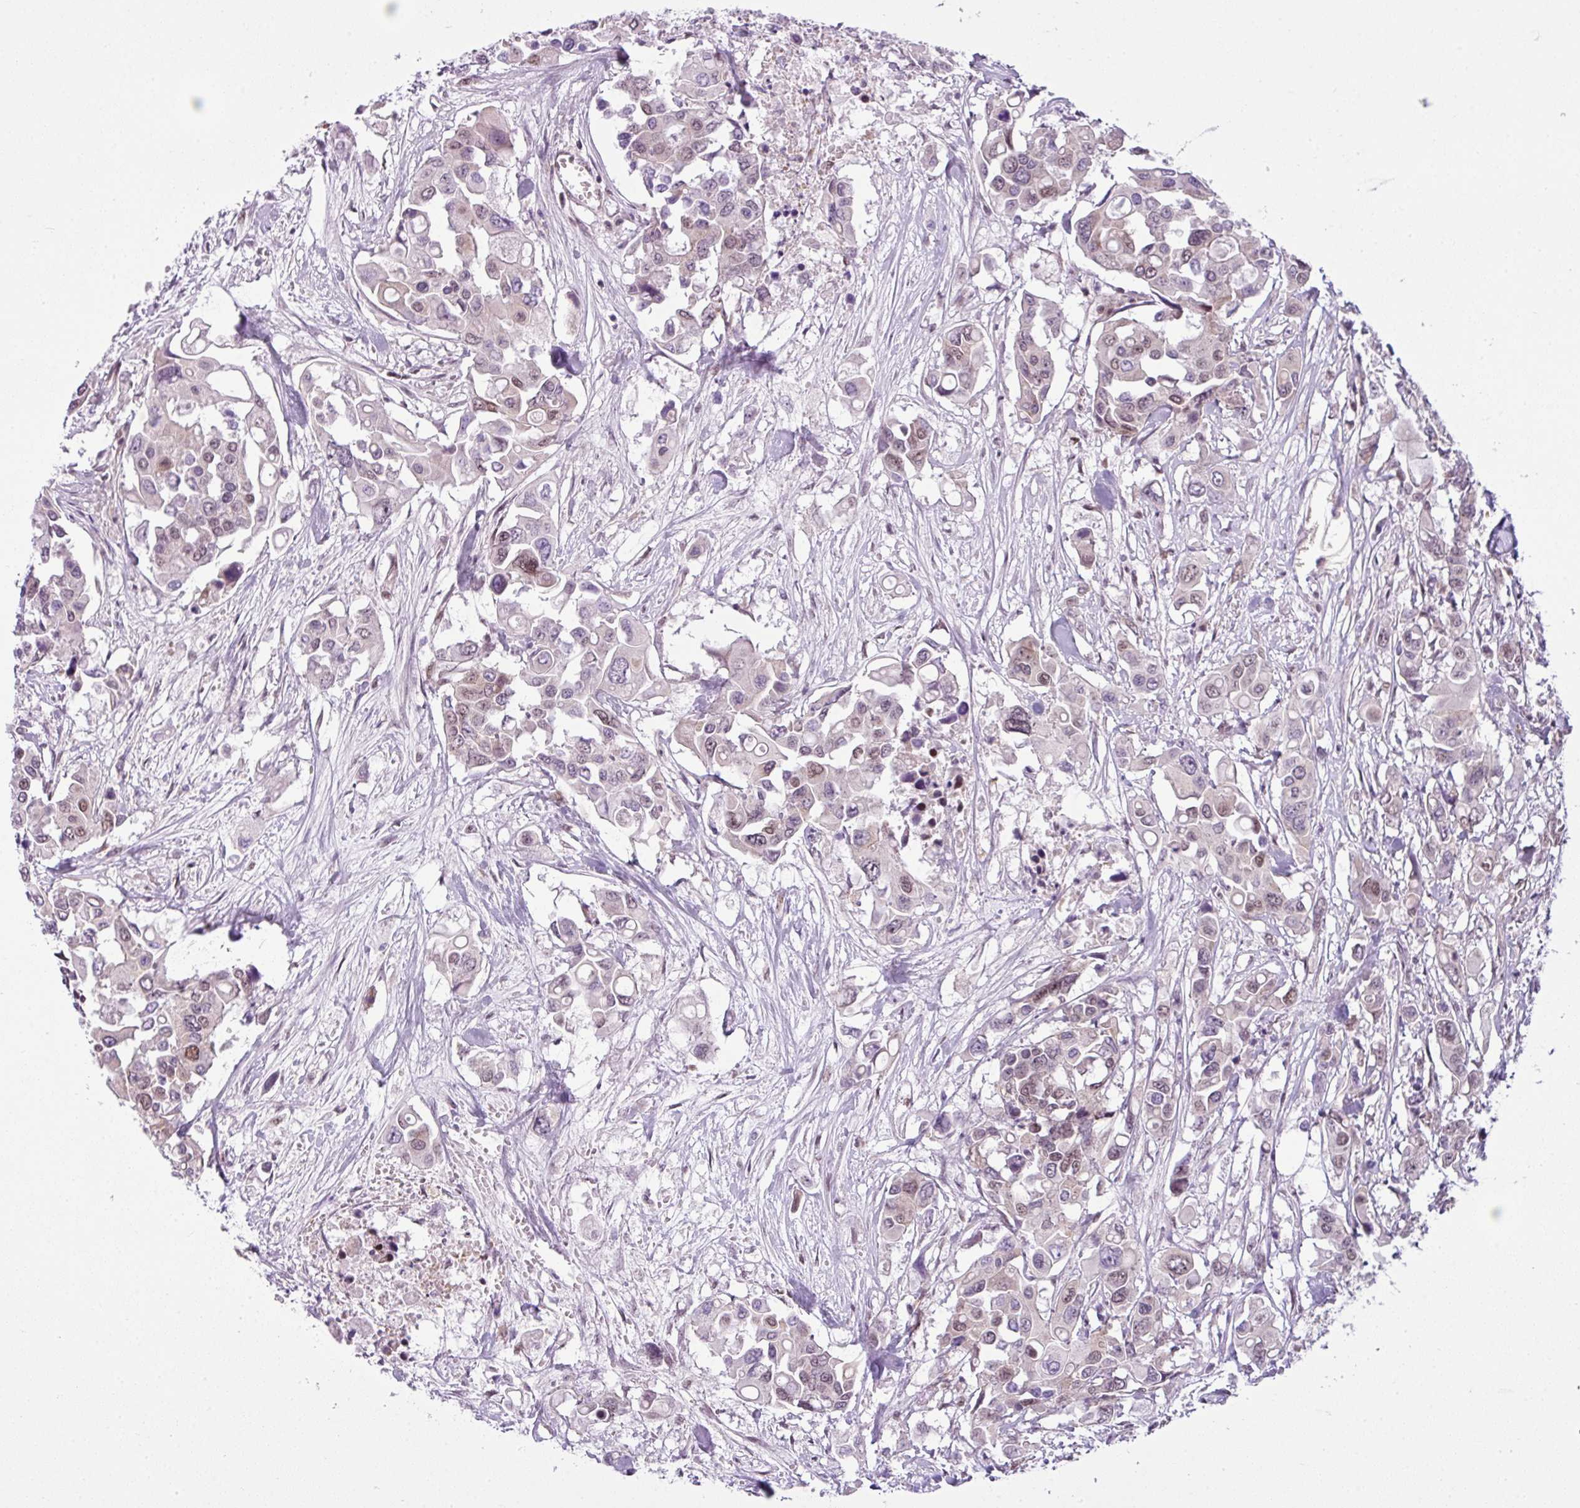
{"staining": {"intensity": "weak", "quantity": ">75%", "location": "nuclear"}, "tissue": "colorectal cancer", "cell_type": "Tumor cells", "image_type": "cancer", "snomed": [{"axis": "morphology", "description": "Adenocarcinoma, NOS"}, {"axis": "topography", "description": "Colon"}], "caption": "A low amount of weak nuclear expression is identified in approximately >75% of tumor cells in colorectal adenocarcinoma tissue.", "gene": "ARL6IP4", "patient": {"sex": "male", "age": 77}}